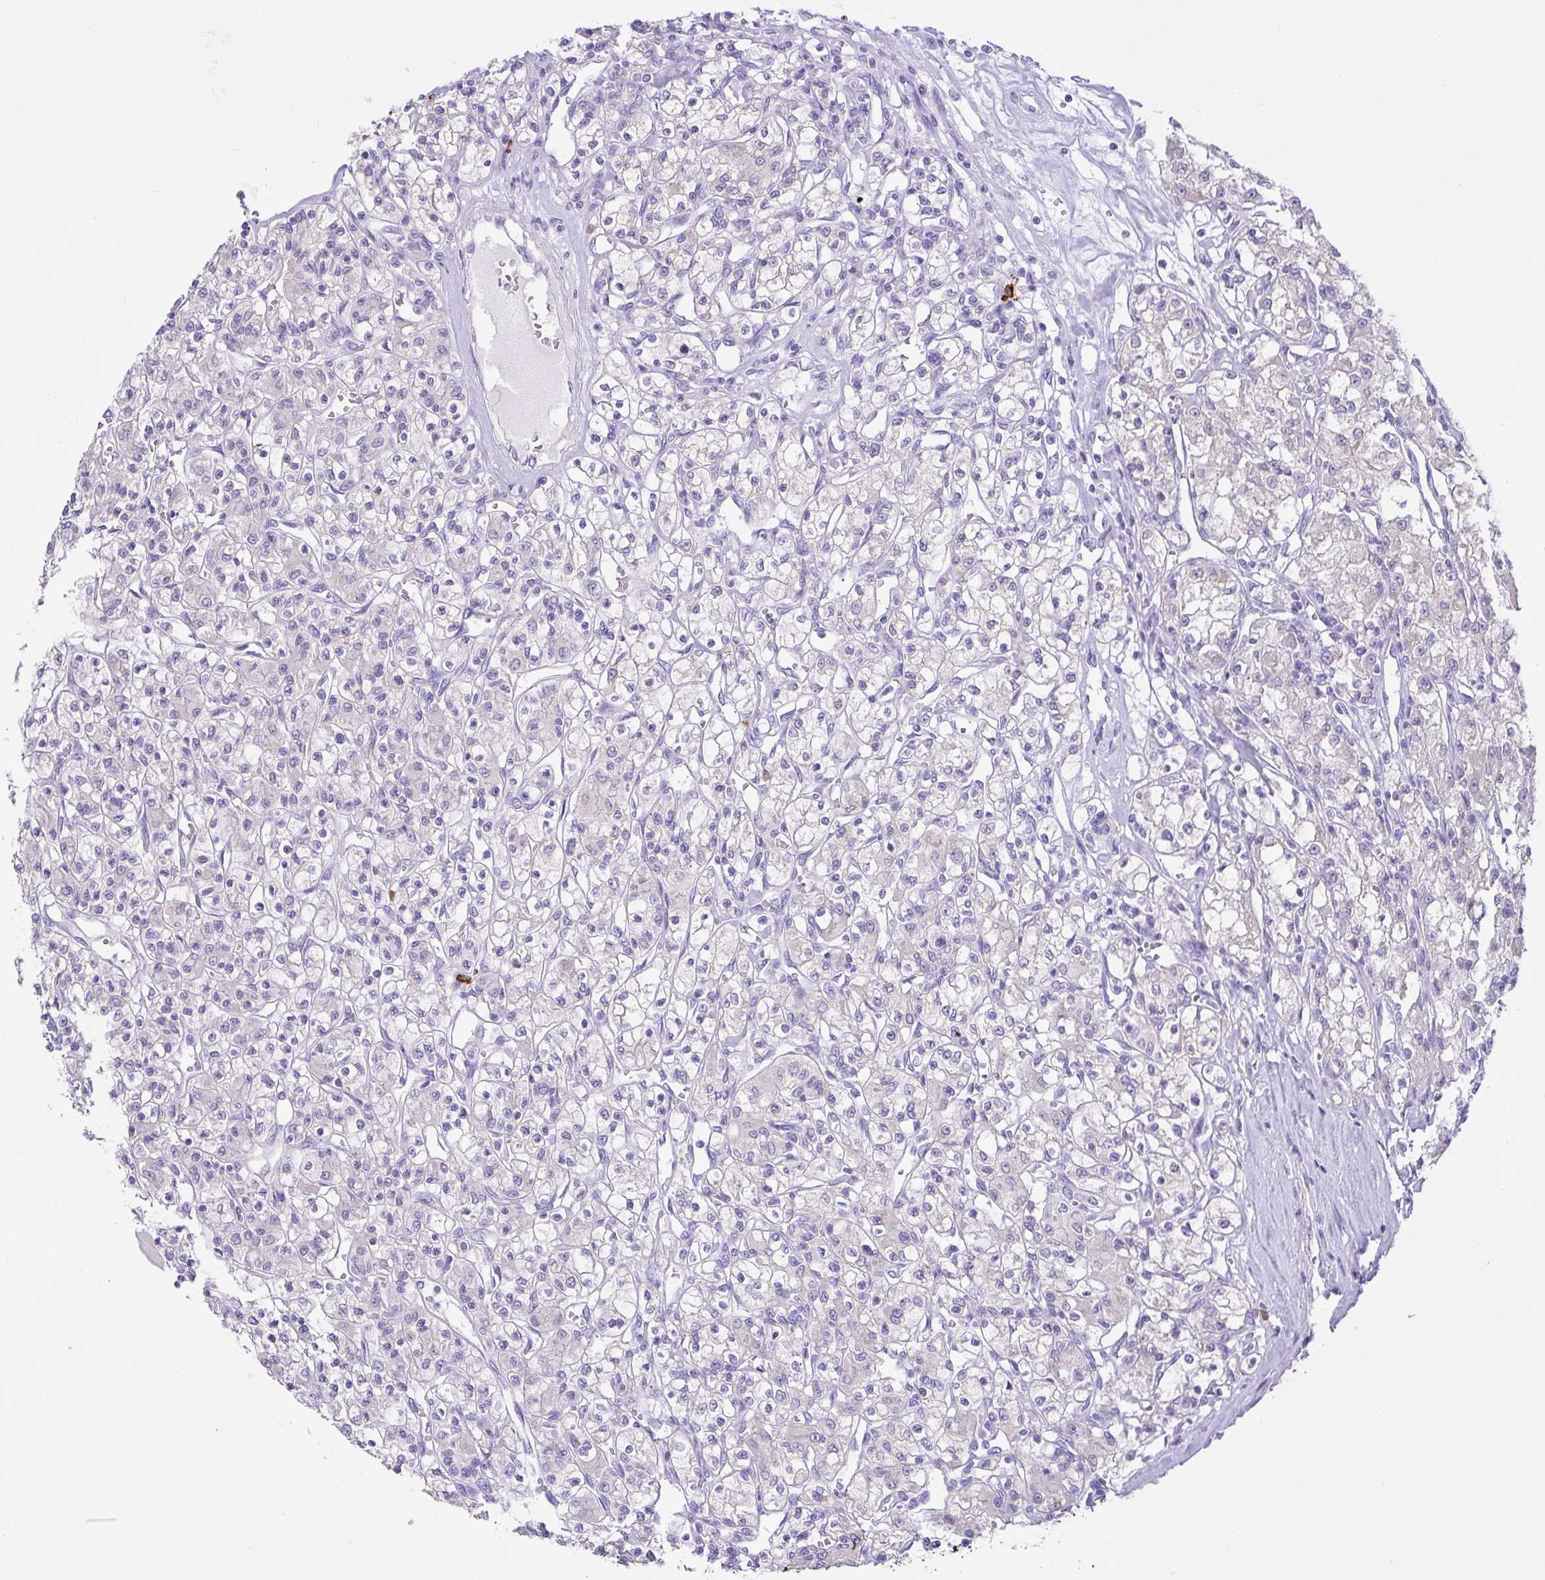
{"staining": {"intensity": "negative", "quantity": "none", "location": "none"}, "tissue": "renal cancer", "cell_type": "Tumor cells", "image_type": "cancer", "snomed": [{"axis": "morphology", "description": "Adenocarcinoma, NOS"}, {"axis": "topography", "description": "Kidney"}], "caption": "There is no significant positivity in tumor cells of renal cancer (adenocarcinoma). (DAB immunohistochemistry (IHC) visualized using brightfield microscopy, high magnification).", "gene": "CST11", "patient": {"sex": "female", "age": 59}}